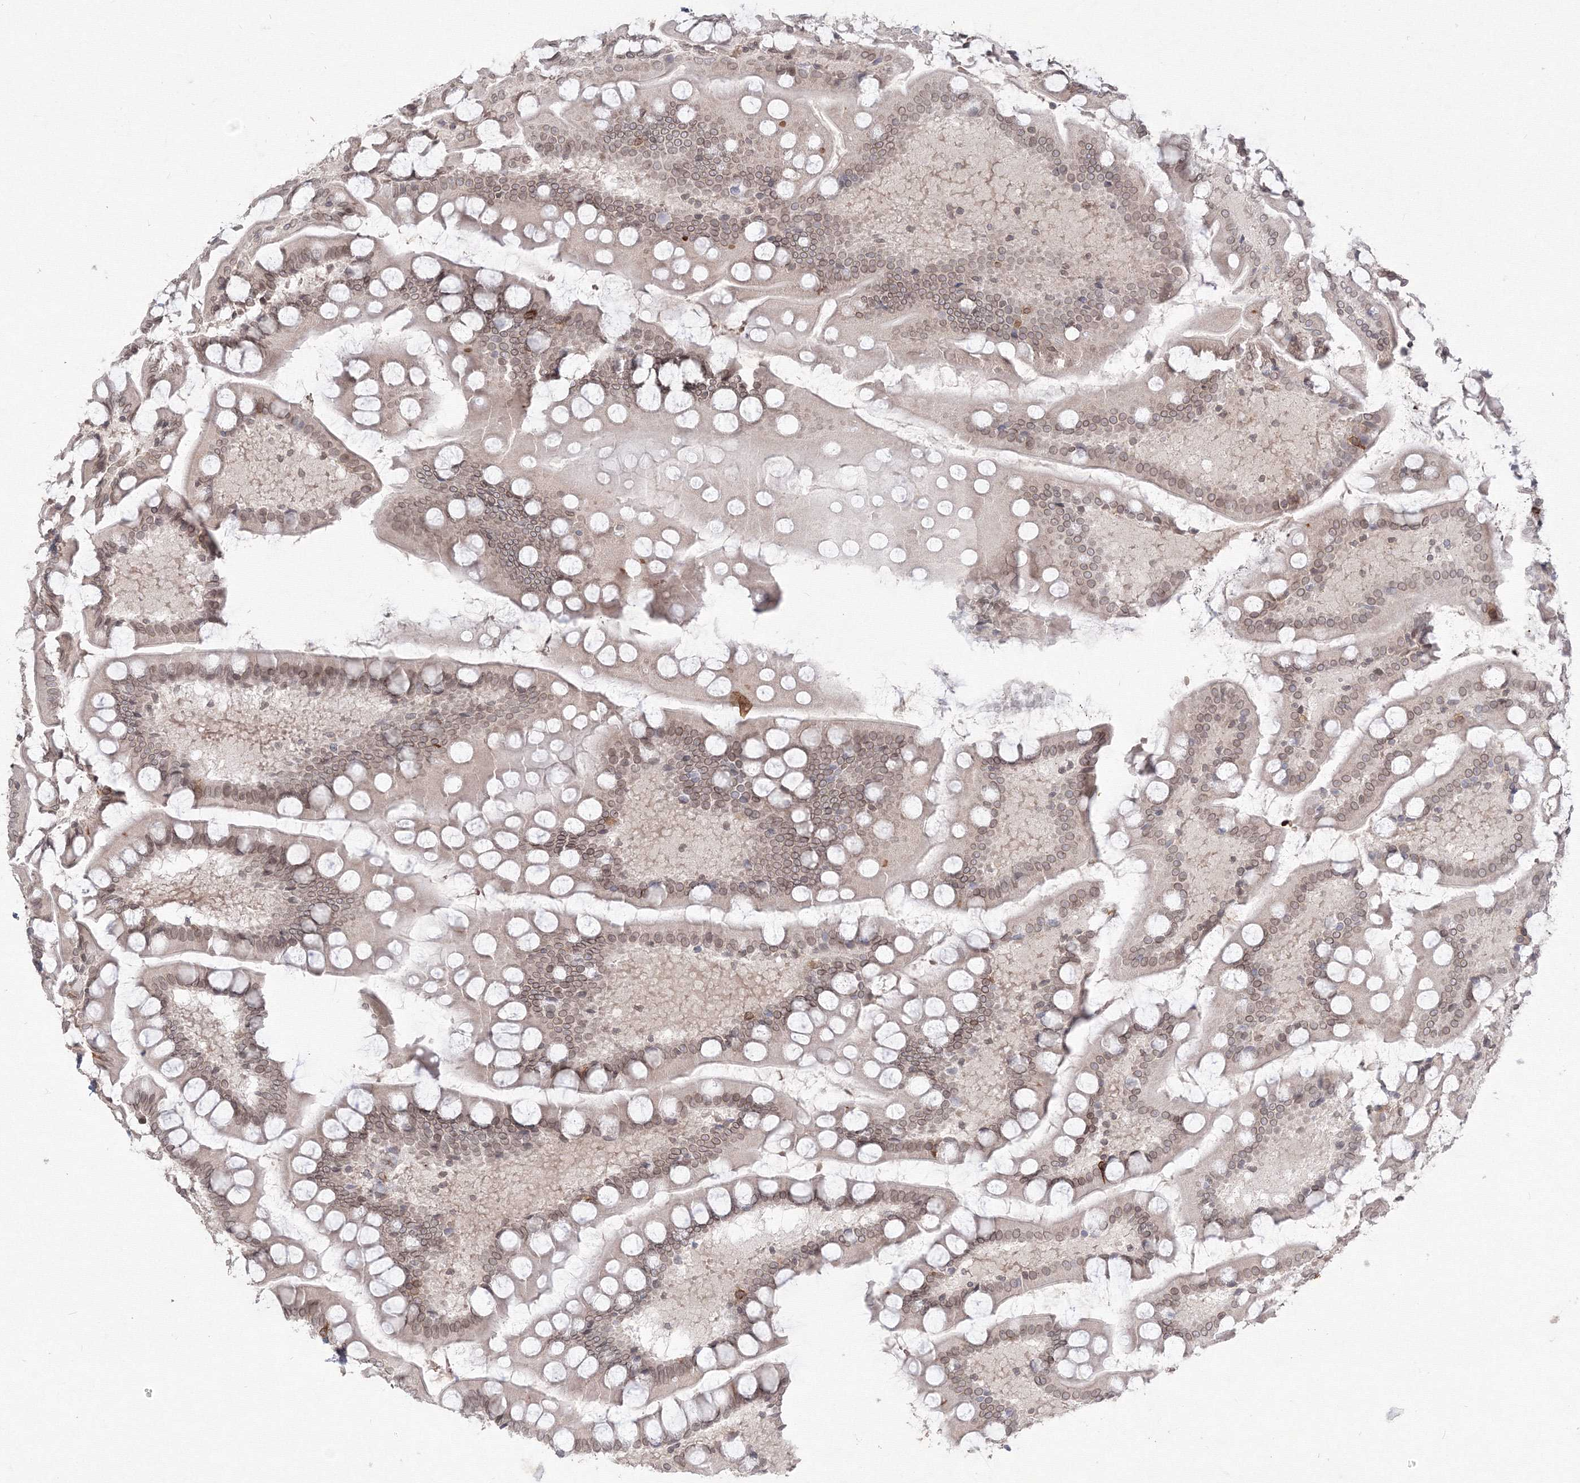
{"staining": {"intensity": "moderate", "quantity": ">75%", "location": "cytoplasmic/membranous,nuclear"}, "tissue": "small intestine", "cell_type": "Glandular cells", "image_type": "normal", "snomed": [{"axis": "morphology", "description": "Normal tissue, NOS"}, {"axis": "topography", "description": "Small intestine"}], "caption": "Brown immunohistochemical staining in unremarkable small intestine demonstrates moderate cytoplasmic/membranous,nuclear positivity in about >75% of glandular cells. Using DAB (brown) and hematoxylin (blue) stains, captured at high magnification using brightfield microscopy.", "gene": "DNAJB2", "patient": {"sex": "male", "age": 41}}